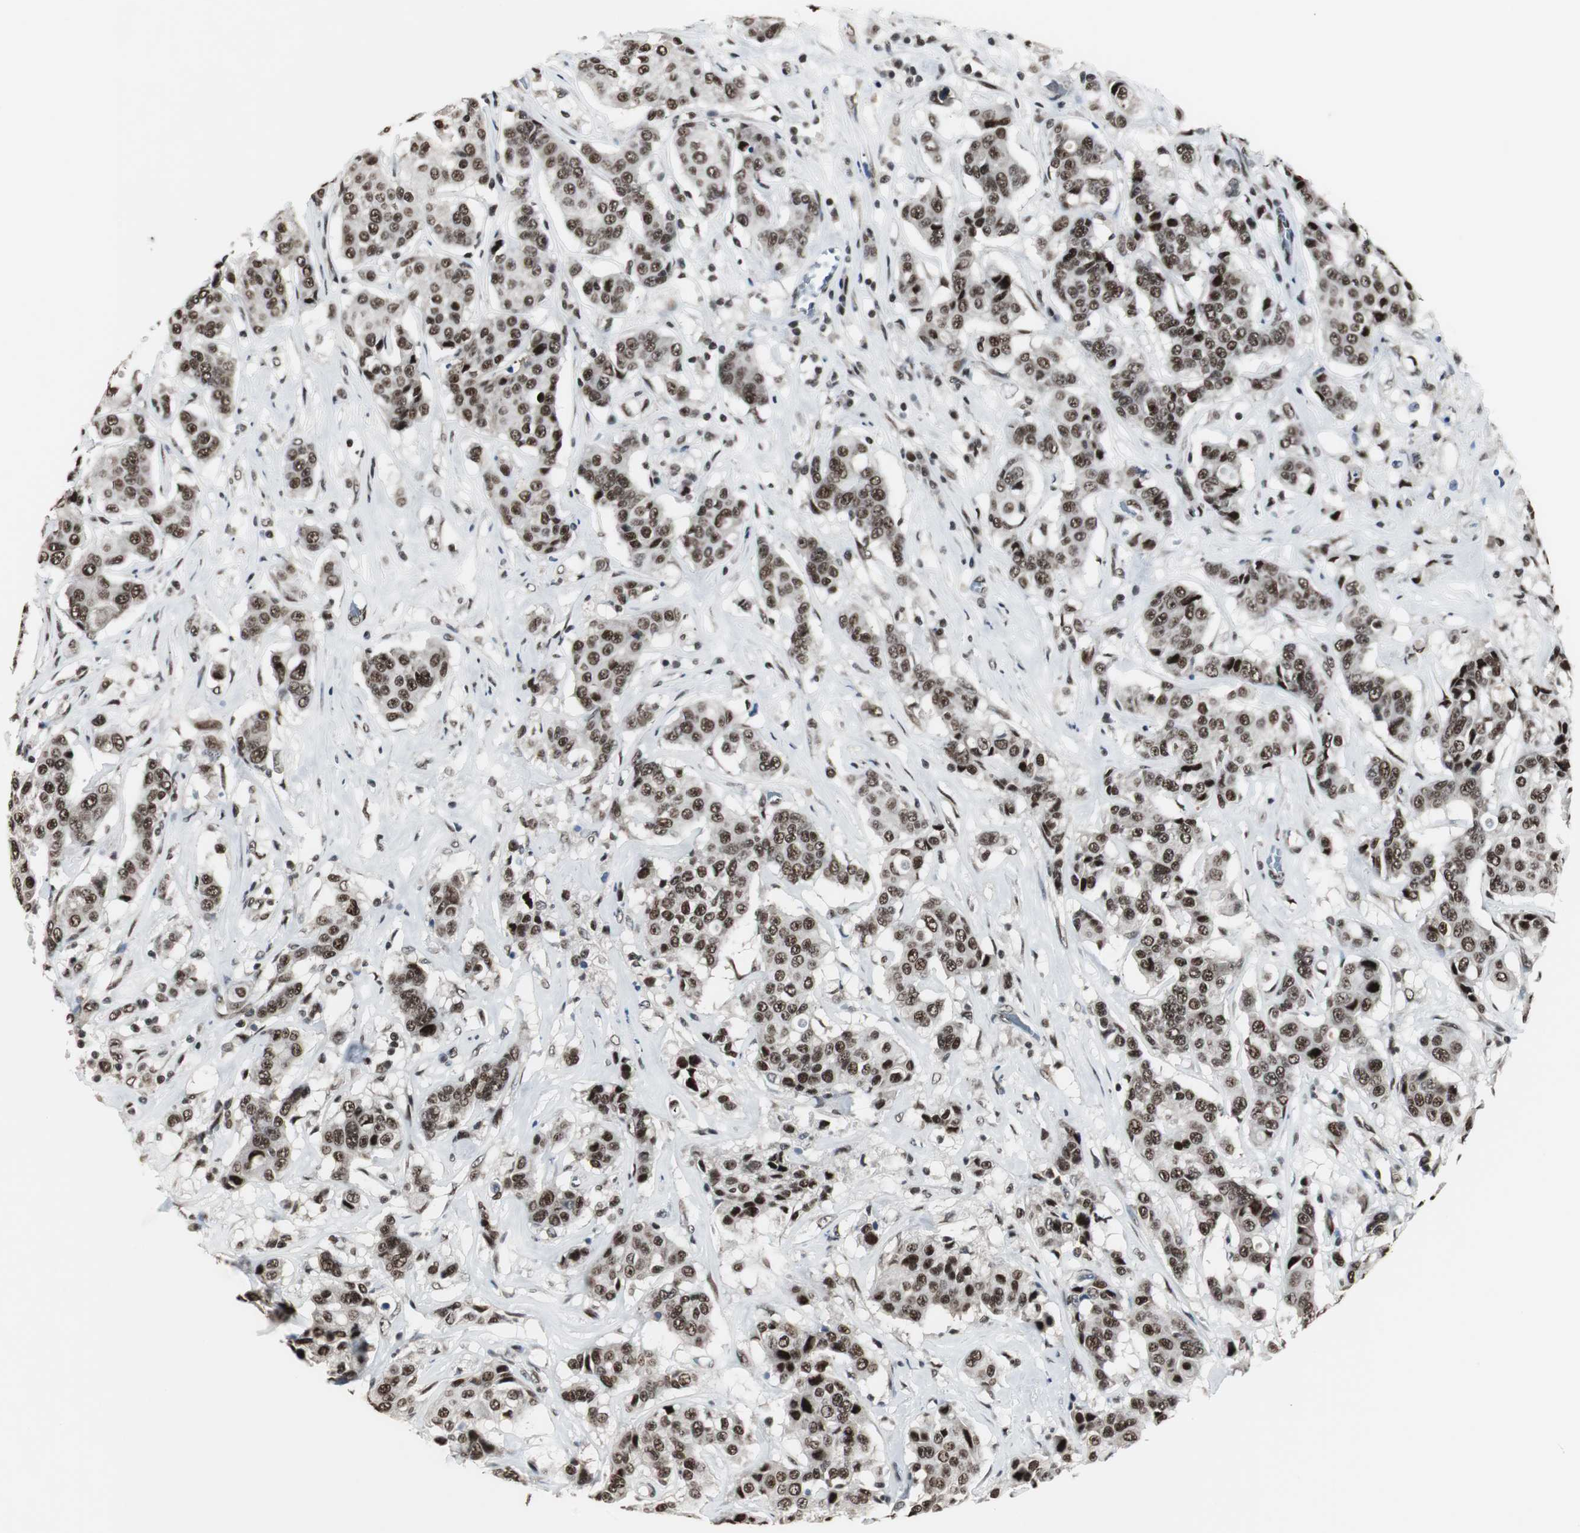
{"staining": {"intensity": "strong", "quantity": ">75%", "location": "nuclear"}, "tissue": "breast cancer", "cell_type": "Tumor cells", "image_type": "cancer", "snomed": [{"axis": "morphology", "description": "Duct carcinoma"}, {"axis": "topography", "description": "Breast"}], "caption": "Human breast infiltrating ductal carcinoma stained with a protein marker displays strong staining in tumor cells.", "gene": "CDK9", "patient": {"sex": "female", "age": 27}}